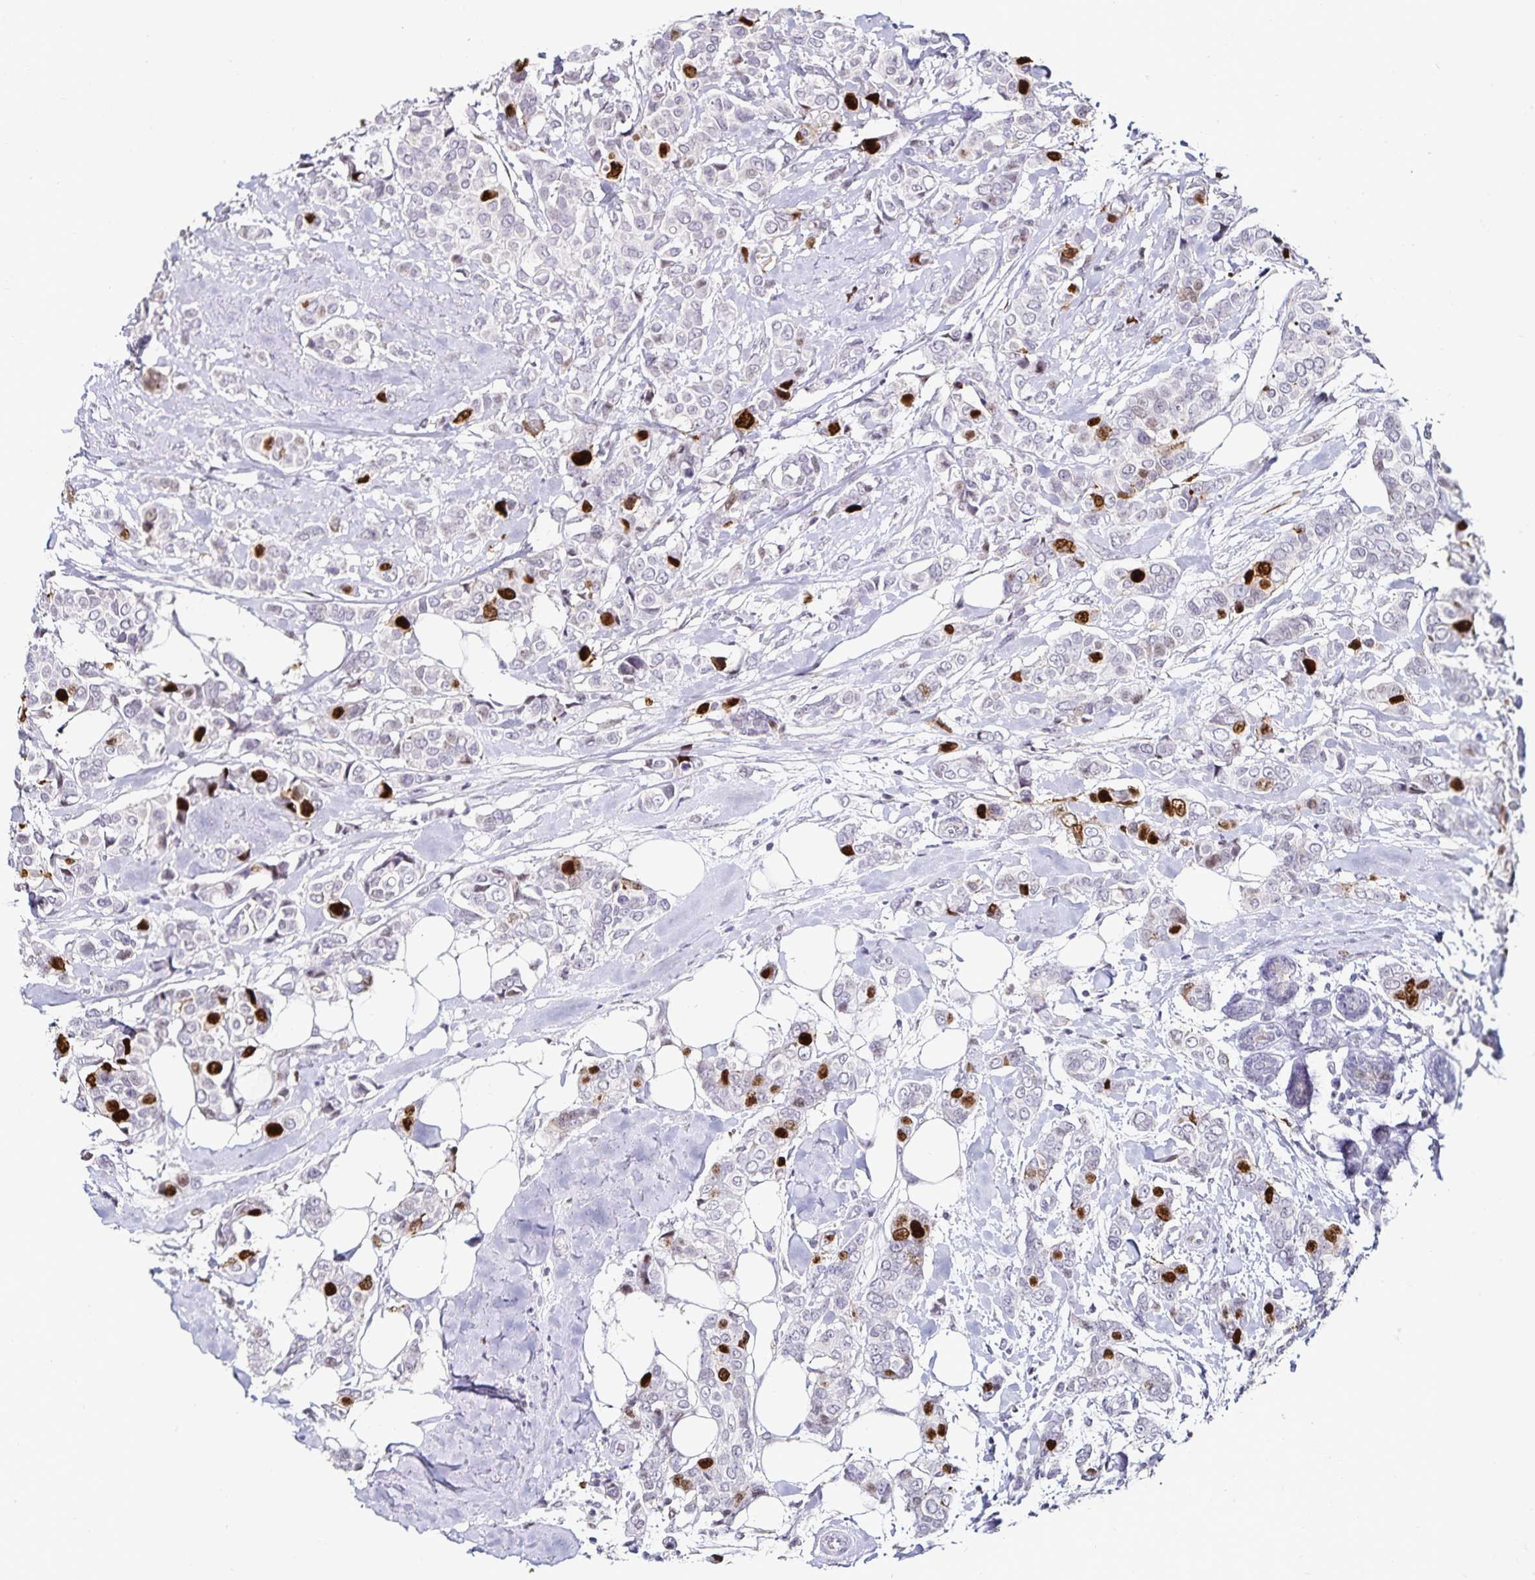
{"staining": {"intensity": "strong", "quantity": "<25%", "location": "nuclear"}, "tissue": "breast cancer", "cell_type": "Tumor cells", "image_type": "cancer", "snomed": [{"axis": "morphology", "description": "Lobular carcinoma"}, {"axis": "topography", "description": "Breast"}], "caption": "Tumor cells exhibit strong nuclear positivity in approximately <25% of cells in lobular carcinoma (breast). Immunohistochemistry (ihc) stains the protein of interest in brown and the nuclei are stained blue.", "gene": "ANLN", "patient": {"sex": "female", "age": 51}}